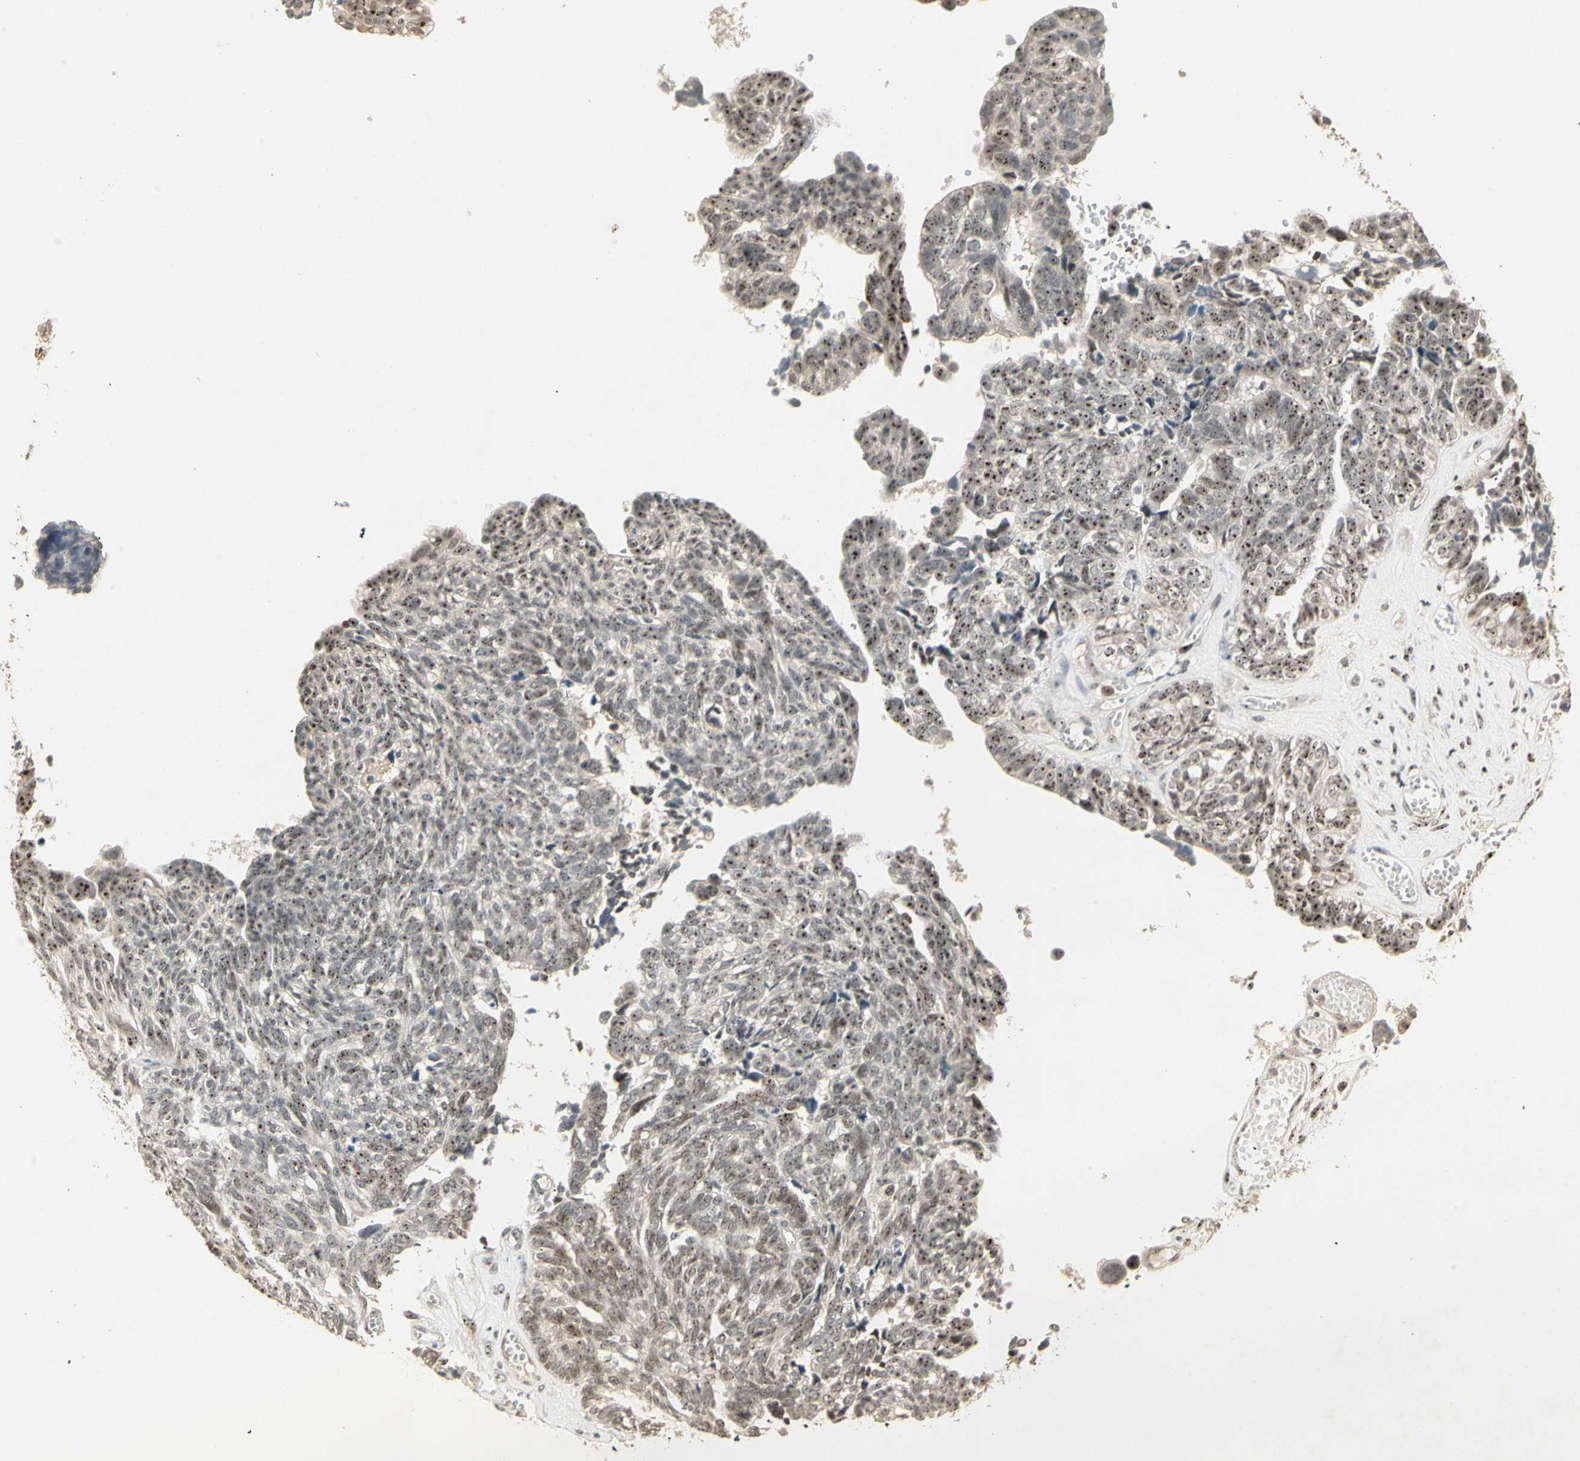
{"staining": {"intensity": "moderate", "quantity": ">75%", "location": "nuclear"}, "tissue": "ovarian cancer", "cell_type": "Tumor cells", "image_type": "cancer", "snomed": [{"axis": "morphology", "description": "Cystadenocarcinoma, serous, NOS"}, {"axis": "topography", "description": "Ovary"}], "caption": "Brown immunohistochemical staining in human serous cystadenocarcinoma (ovarian) demonstrates moderate nuclear staining in approximately >75% of tumor cells.", "gene": "ETV4", "patient": {"sex": "female", "age": 79}}